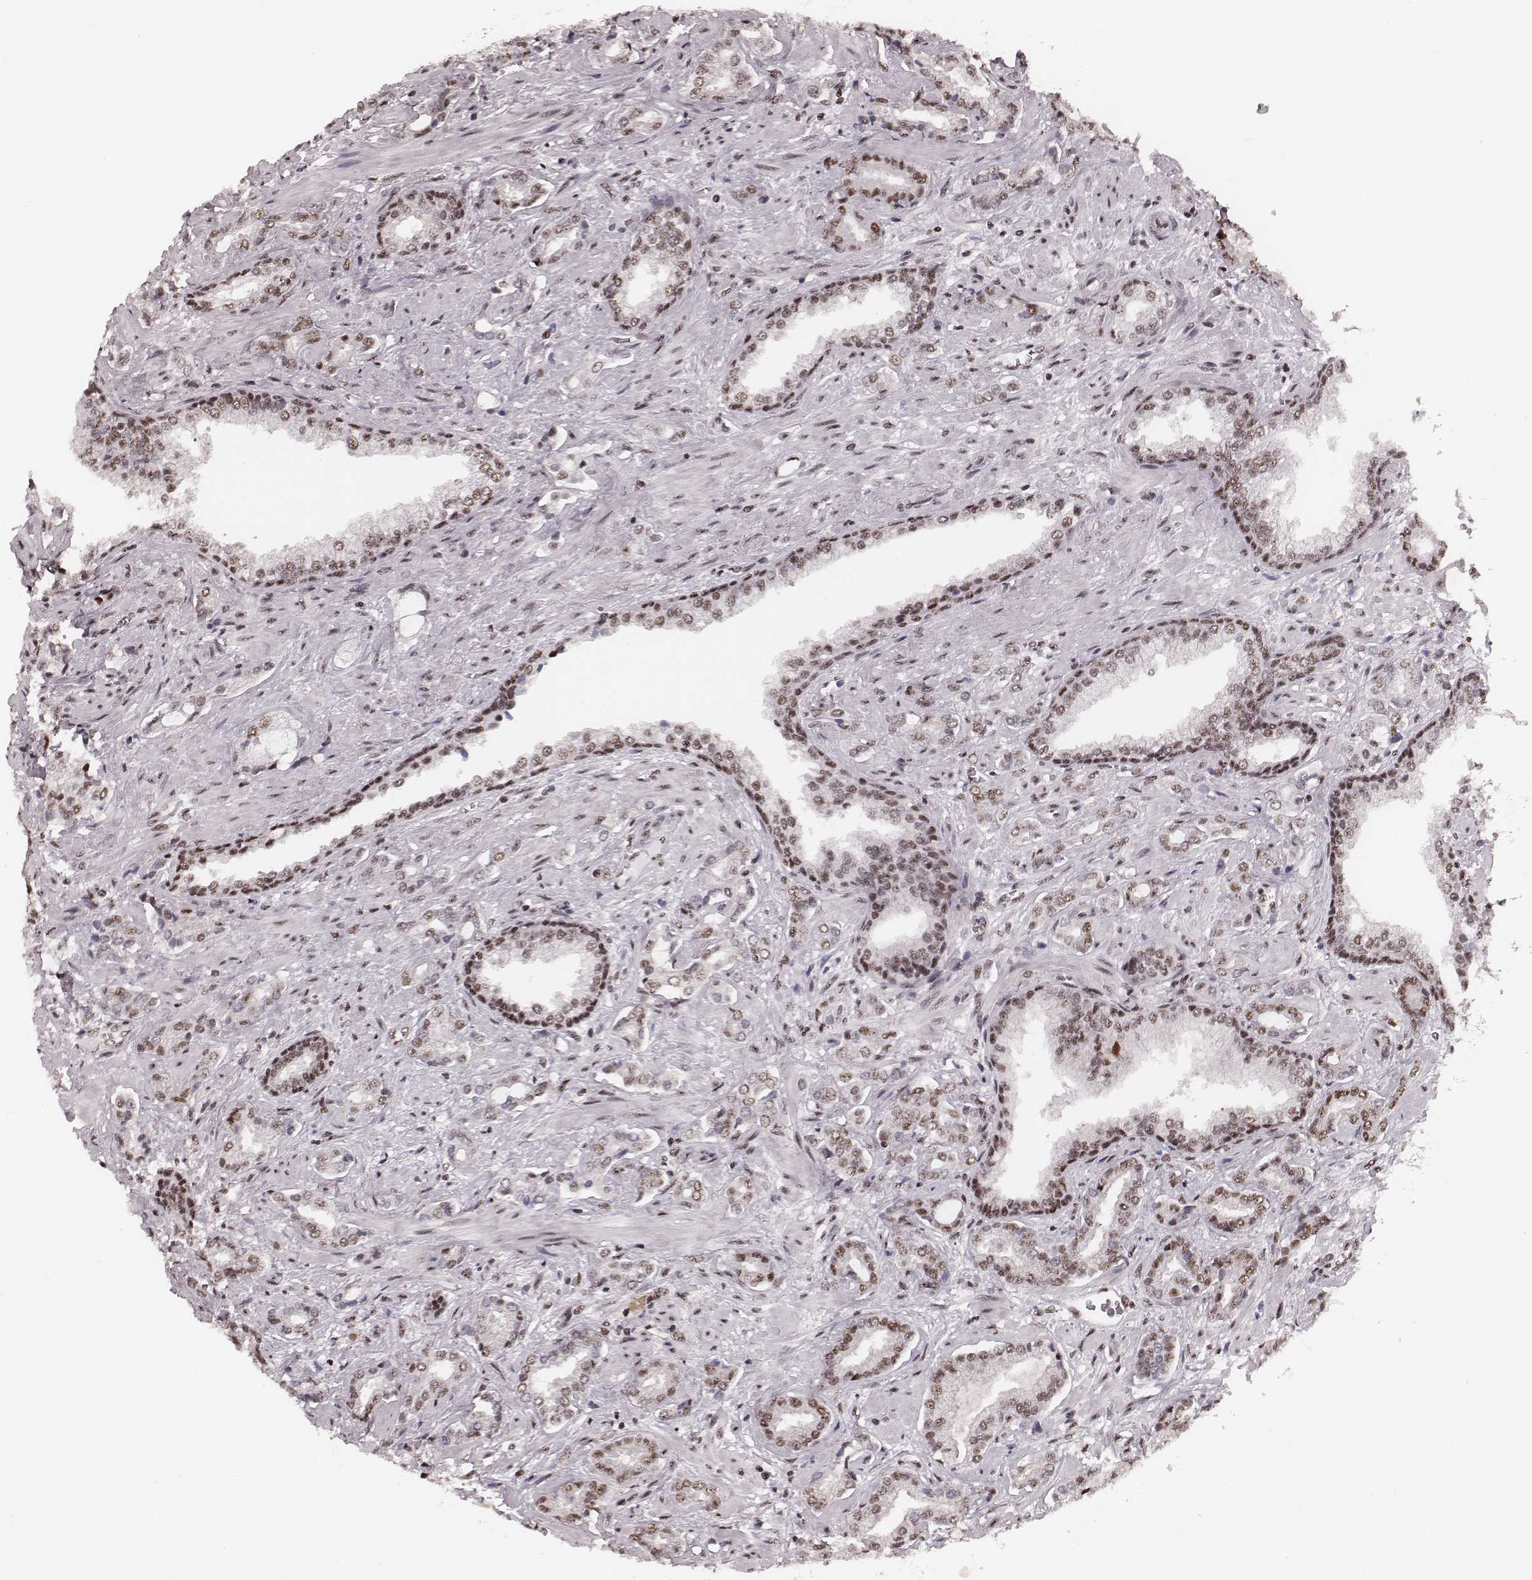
{"staining": {"intensity": "moderate", "quantity": ">75%", "location": "nuclear"}, "tissue": "prostate cancer", "cell_type": "Tumor cells", "image_type": "cancer", "snomed": [{"axis": "morphology", "description": "Adenocarcinoma, Low grade"}, {"axis": "topography", "description": "Prostate"}], "caption": "The immunohistochemical stain labels moderate nuclear positivity in tumor cells of prostate cancer (adenocarcinoma (low-grade)) tissue.", "gene": "LUC7L", "patient": {"sex": "male", "age": 61}}